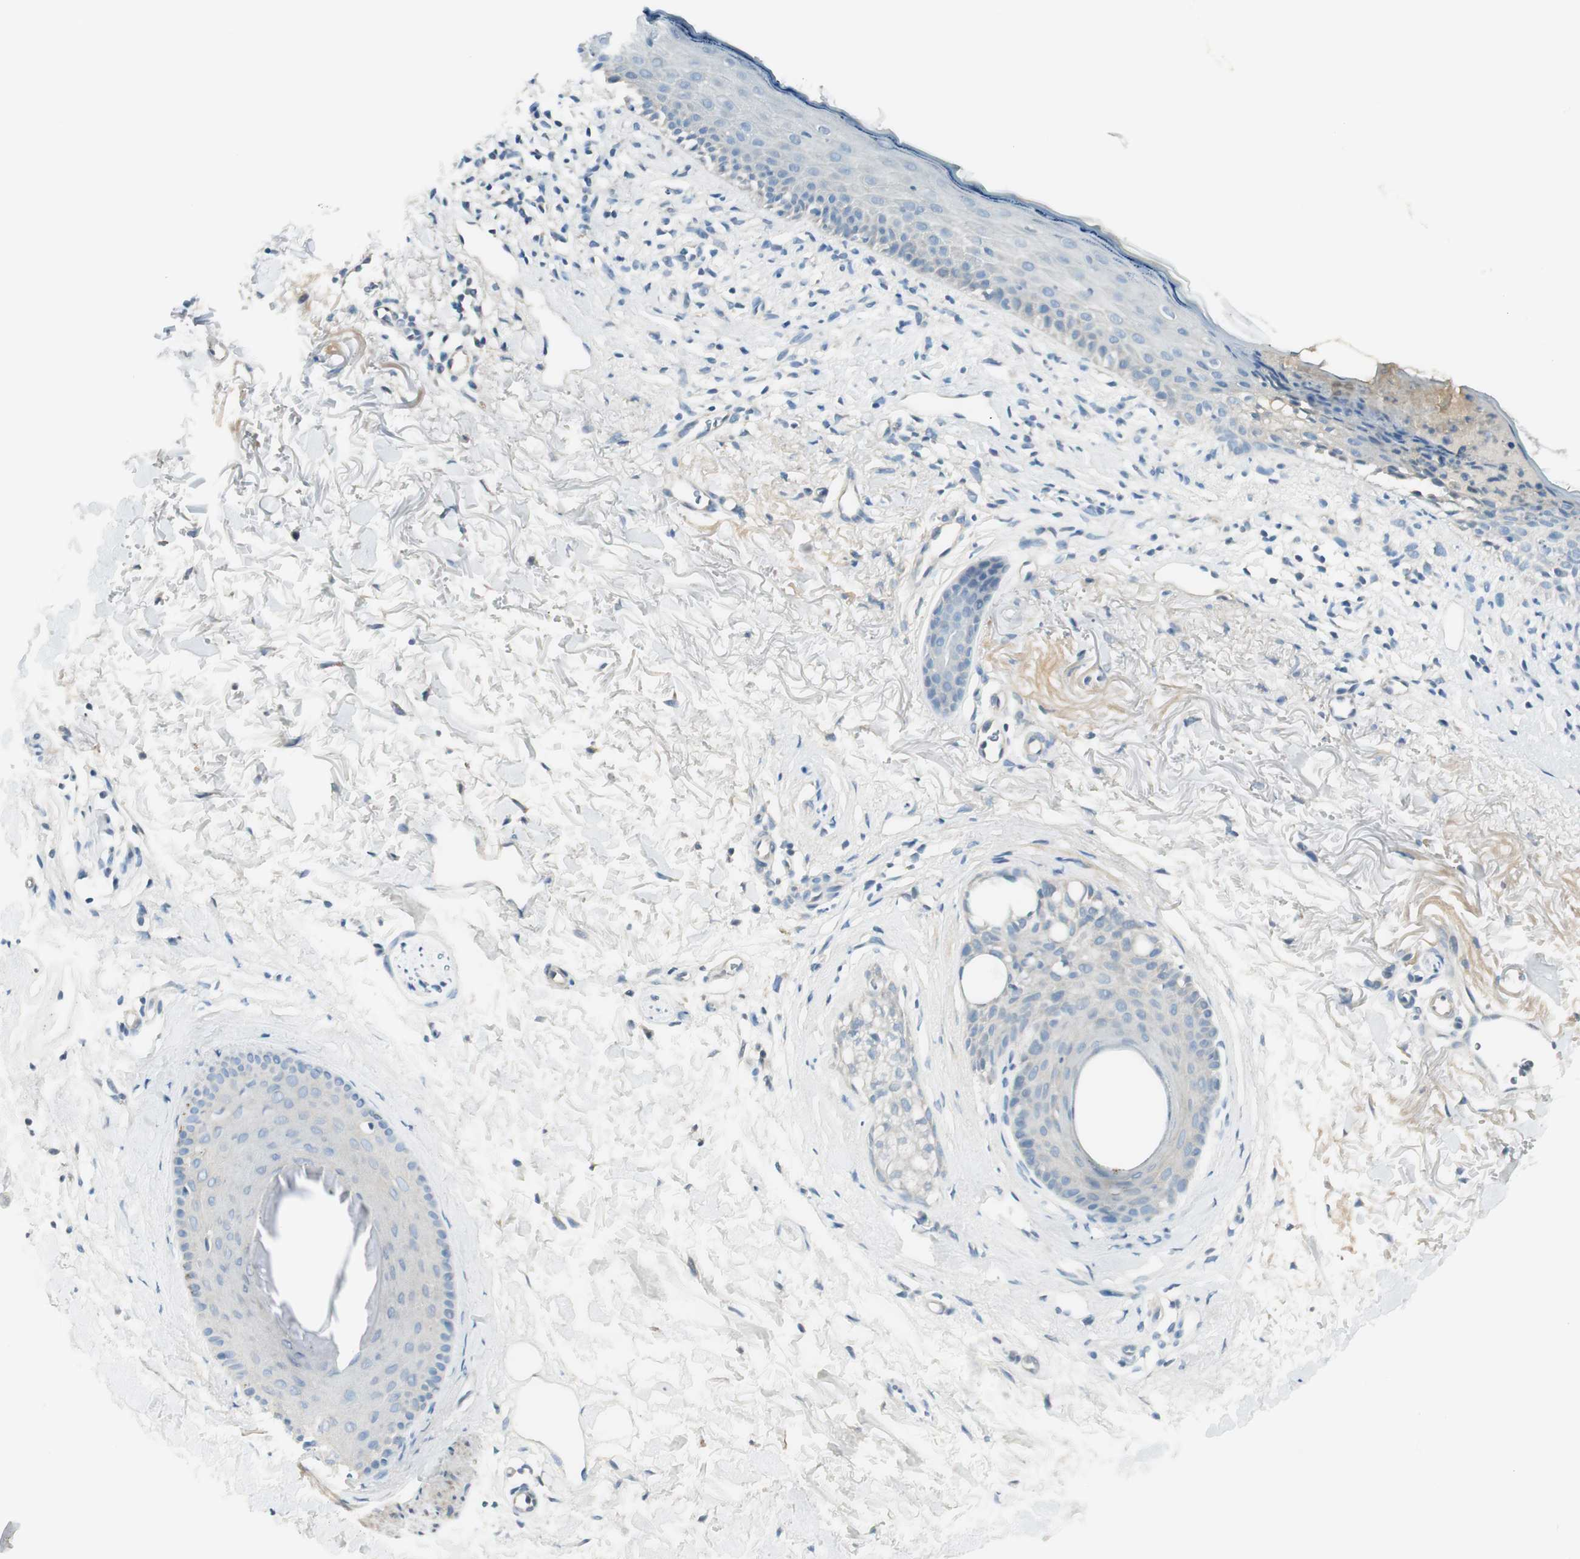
{"staining": {"intensity": "negative", "quantity": "none", "location": "none"}, "tissue": "skin cancer", "cell_type": "Tumor cells", "image_type": "cancer", "snomed": [{"axis": "morphology", "description": "Basal cell carcinoma"}, {"axis": "topography", "description": "Skin"}], "caption": "Protein analysis of skin basal cell carcinoma demonstrates no significant staining in tumor cells.", "gene": "TACR3", "patient": {"sex": "female", "age": 70}}